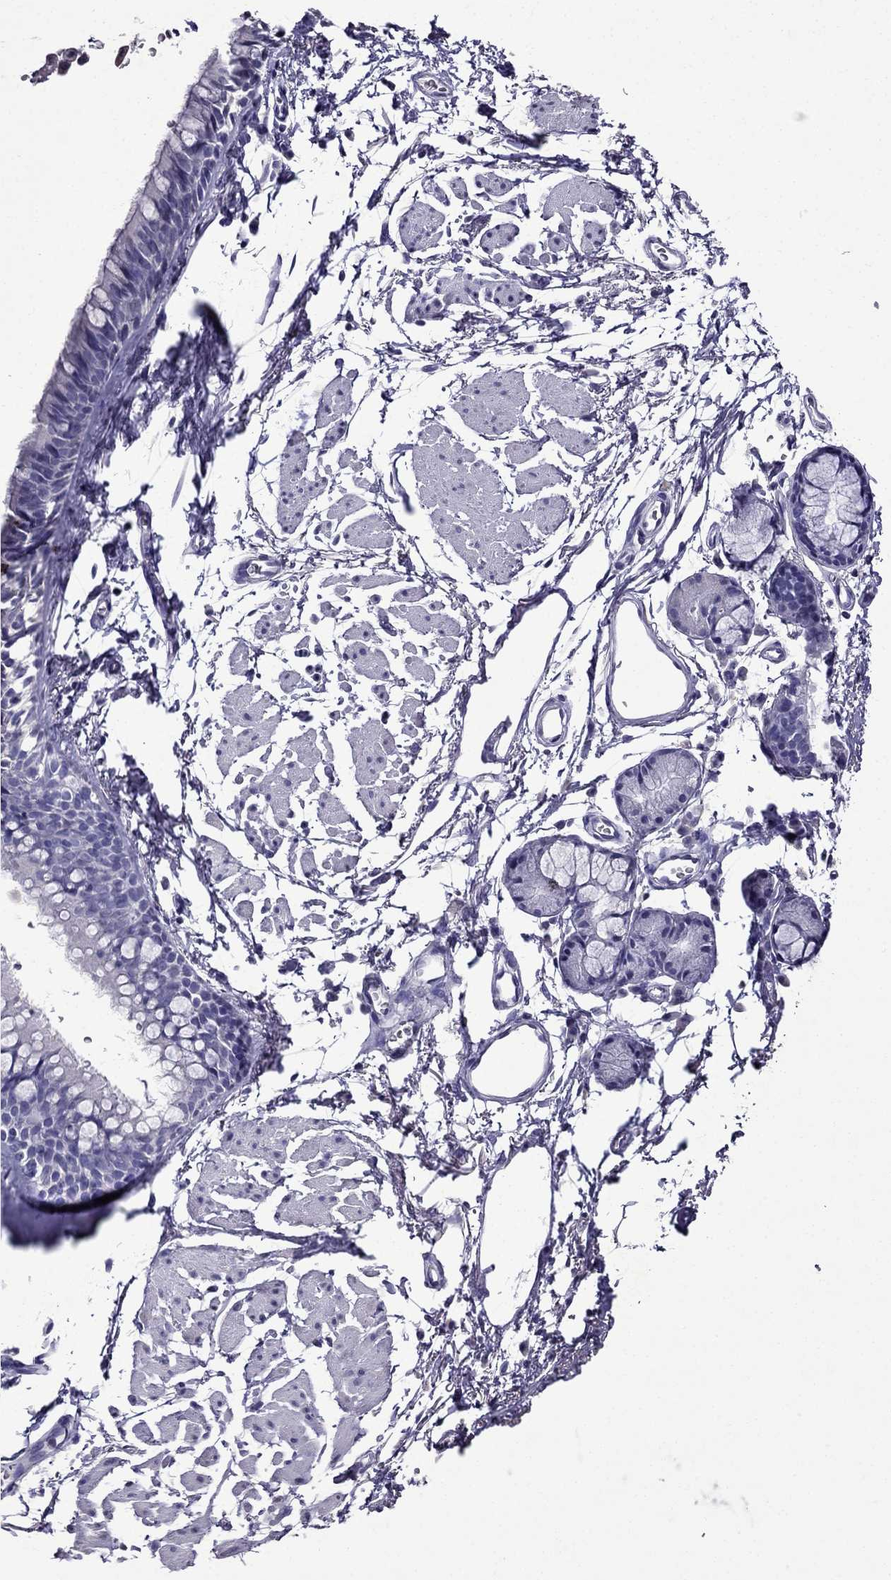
{"staining": {"intensity": "negative", "quantity": "none", "location": "none"}, "tissue": "adipose tissue", "cell_type": "Adipocytes", "image_type": "normal", "snomed": [{"axis": "morphology", "description": "Normal tissue, NOS"}, {"axis": "topography", "description": "Cartilage tissue"}, {"axis": "topography", "description": "Bronchus"}], "caption": "Adipocytes are negative for protein expression in unremarkable human adipose tissue. (DAB (3,3'-diaminobenzidine) immunohistochemistry (IHC) with hematoxylin counter stain).", "gene": "DNAH17", "patient": {"sex": "female", "age": 79}}